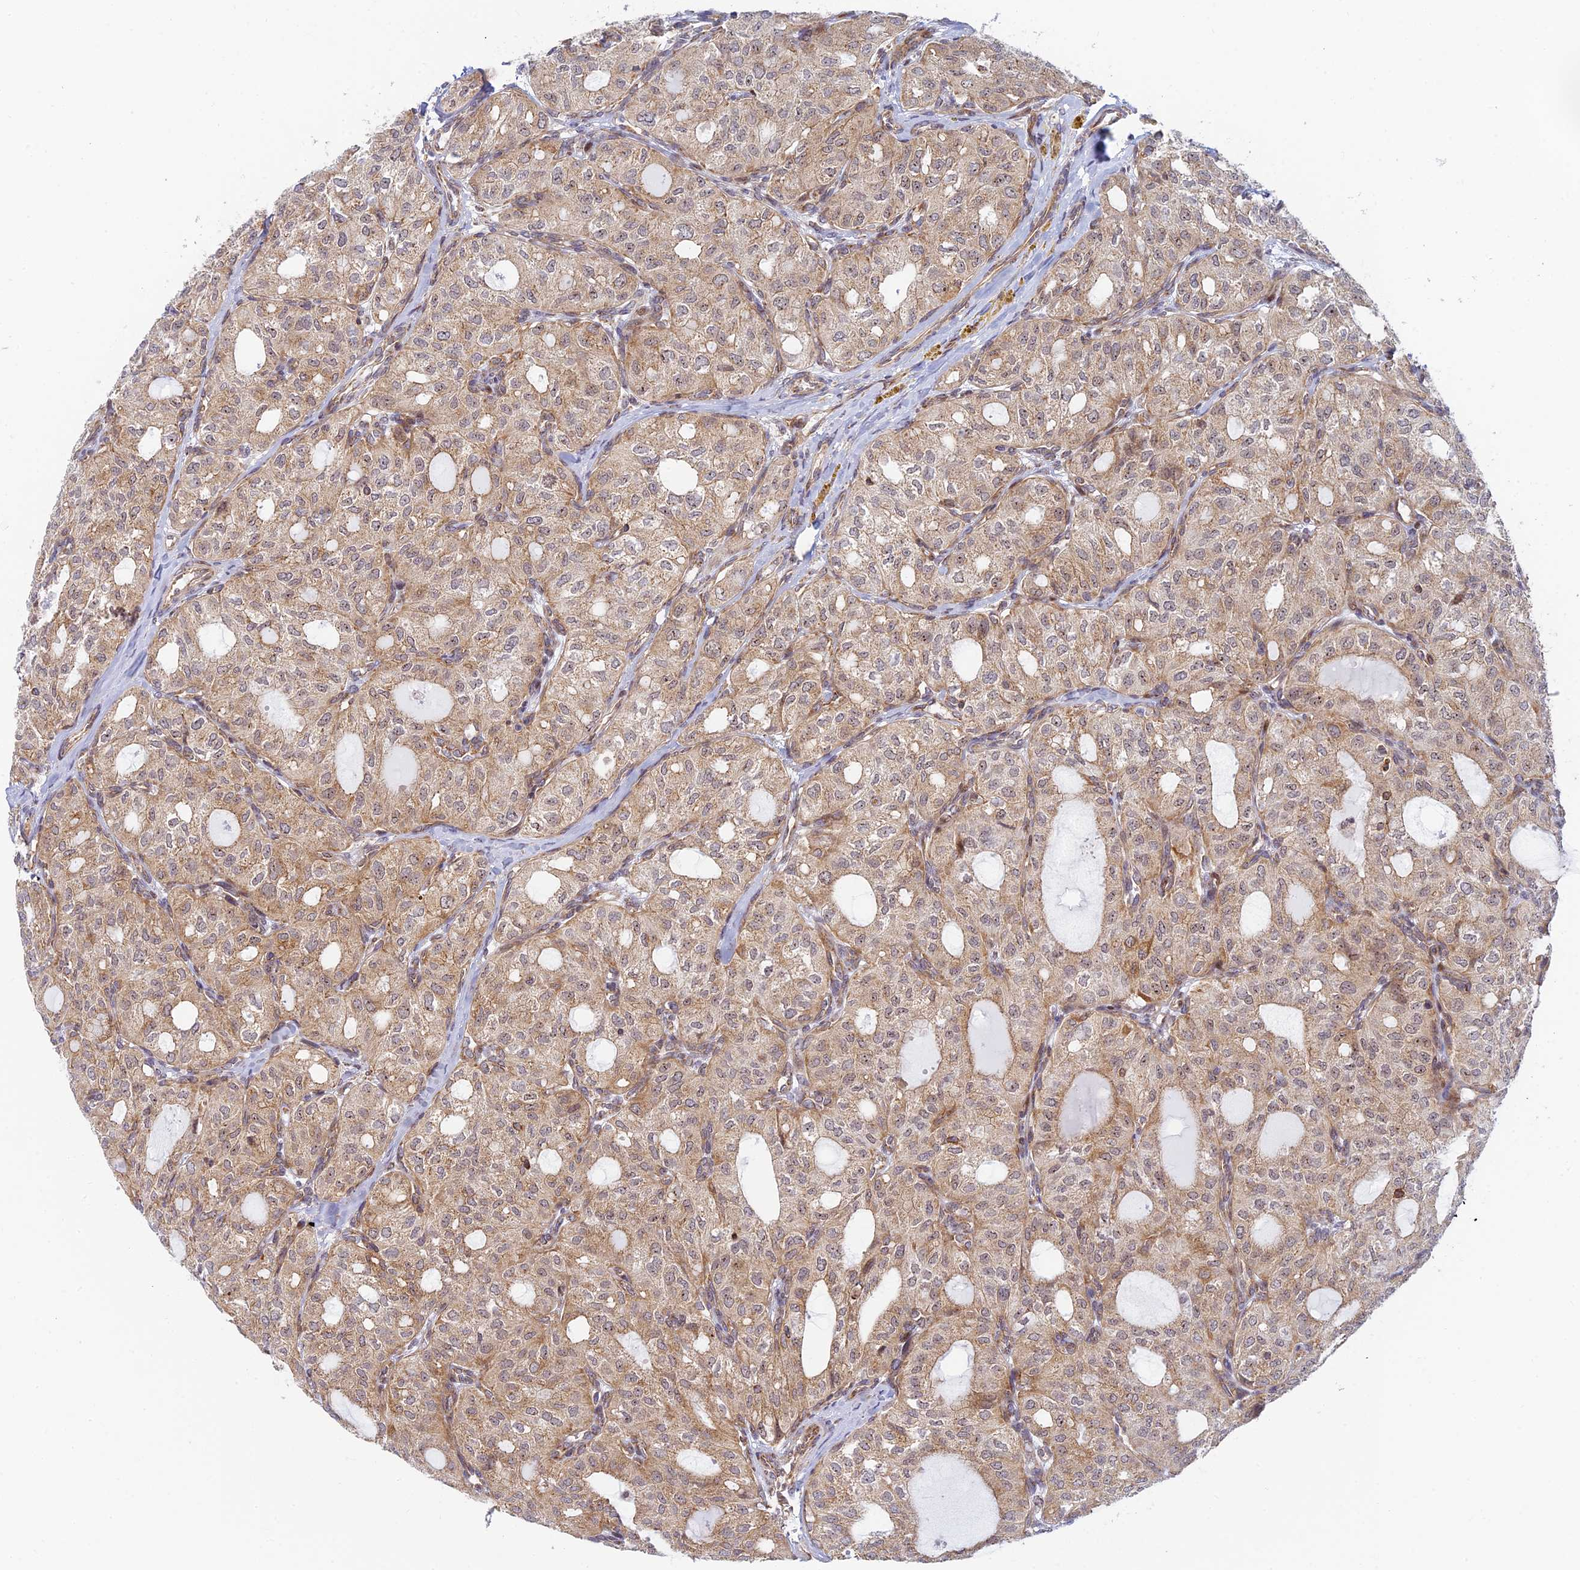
{"staining": {"intensity": "weak", "quantity": ">75%", "location": "cytoplasmic/membranous,nuclear"}, "tissue": "thyroid cancer", "cell_type": "Tumor cells", "image_type": "cancer", "snomed": [{"axis": "morphology", "description": "Follicular adenoma carcinoma, NOS"}, {"axis": "topography", "description": "Thyroid gland"}], "caption": "Protein expression by immunohistochemistry (IHC) shows weak cytoplasmic/membranous and nuclear staining in approximately >75% of tumor cells in thyroid cancer (follicular adenoma carcinoma).", "gene": "HOOK2", "patient": {"sex": "male", "age": 75}}